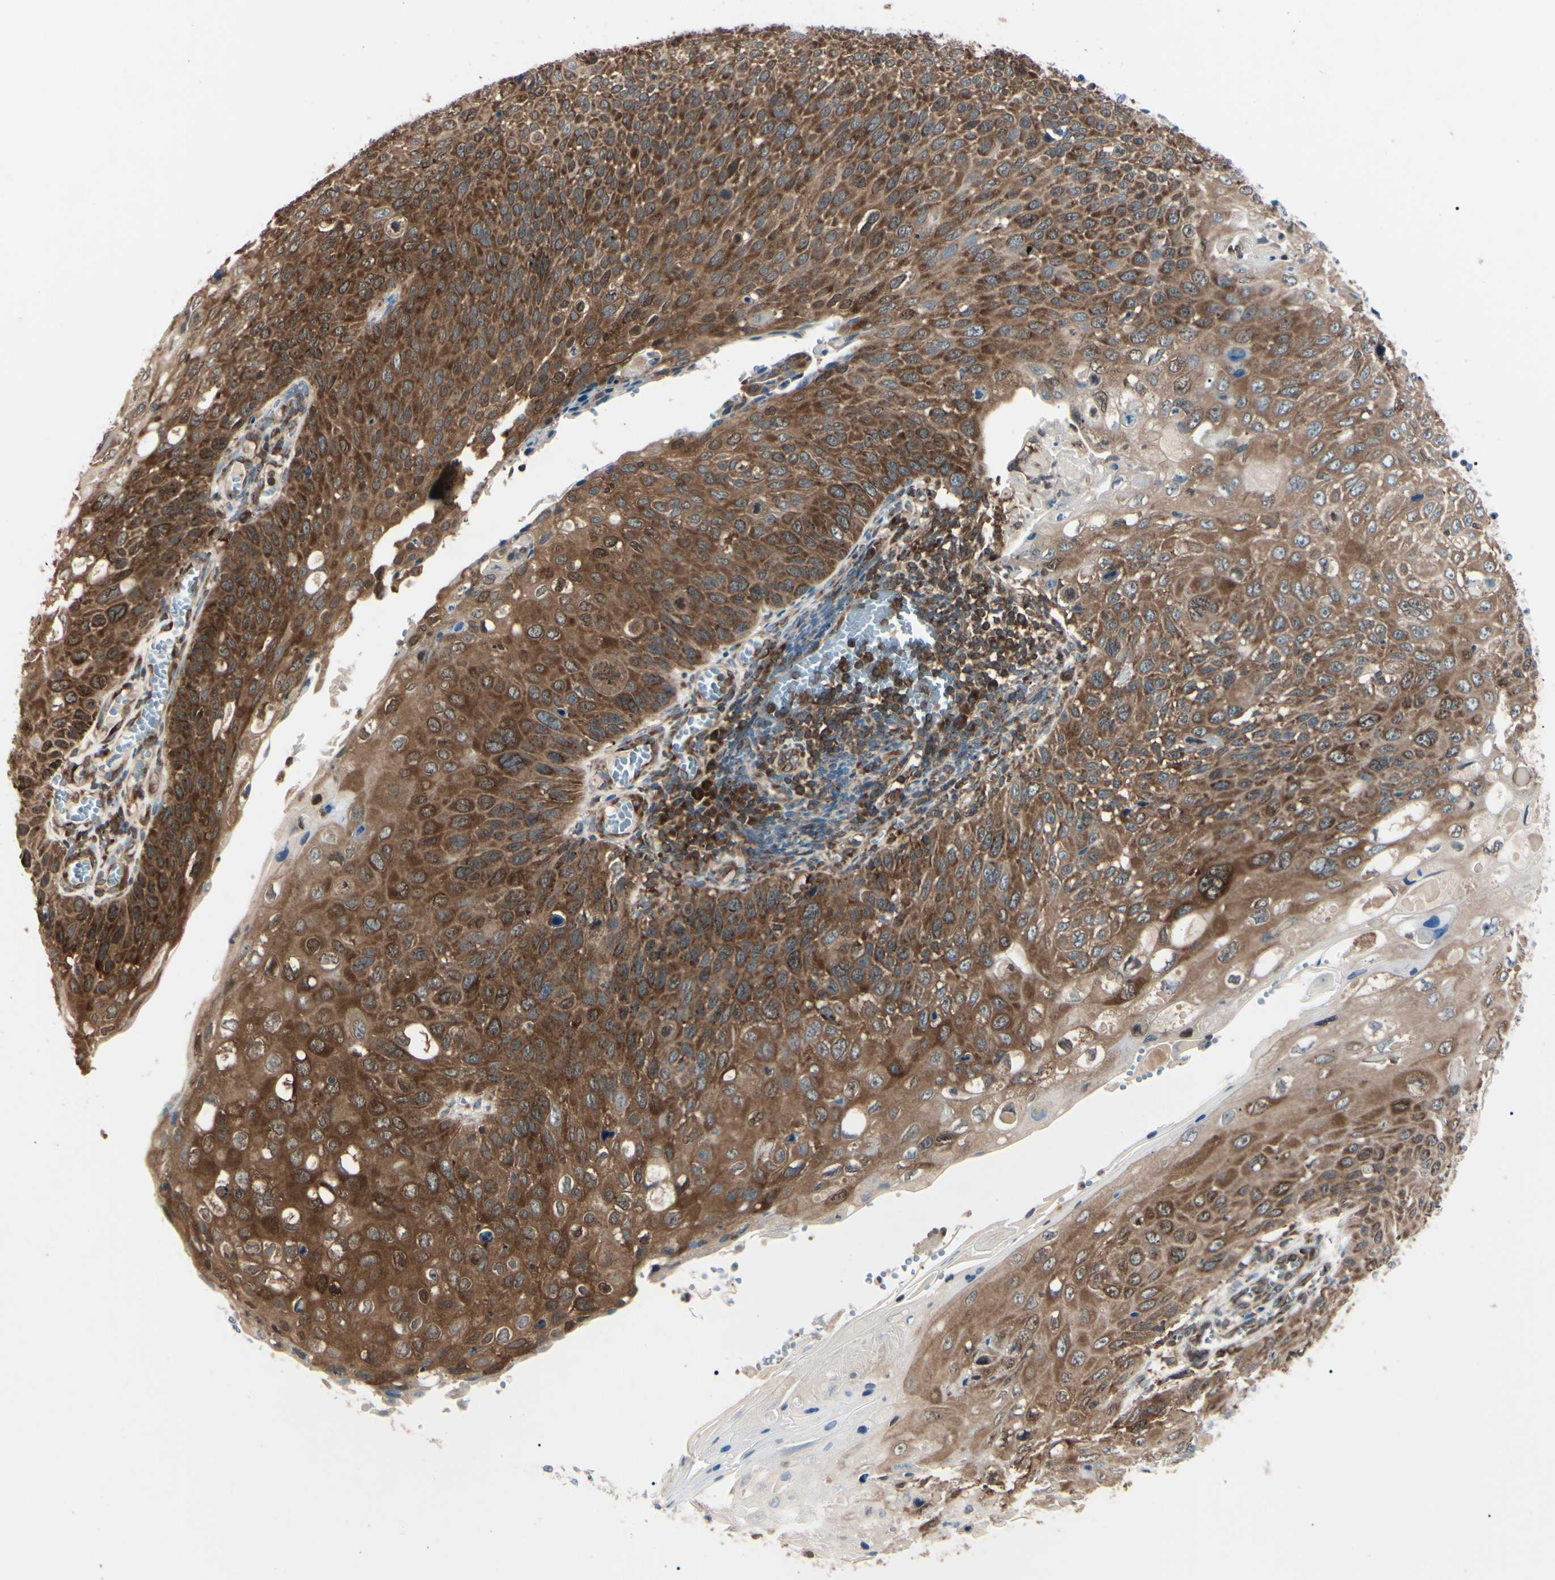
{"staining": {"intensity": "strong", "quantity": ">75%", "location": "cytoplasmic/membranous"}, "tissue": "cervical cancer", "cell_type": "Tumor cells", "image_type": "cancer", "snomed": [{"axis": "morphology", "description": "Squamous cell carcinoma, NOS"}, {"axis": "topography", "description": "Cervix"}], "caption": "Brown immunohistochemical staining in human cervical cancer shows strong cytoplasmic/membranous staining in about >75% of tumor cells. The protein of interest is shown in brown color, while the nuclei are stained blue.", "gene": "MAPRE1", "patient": {"sex": "female", "age": 70}}